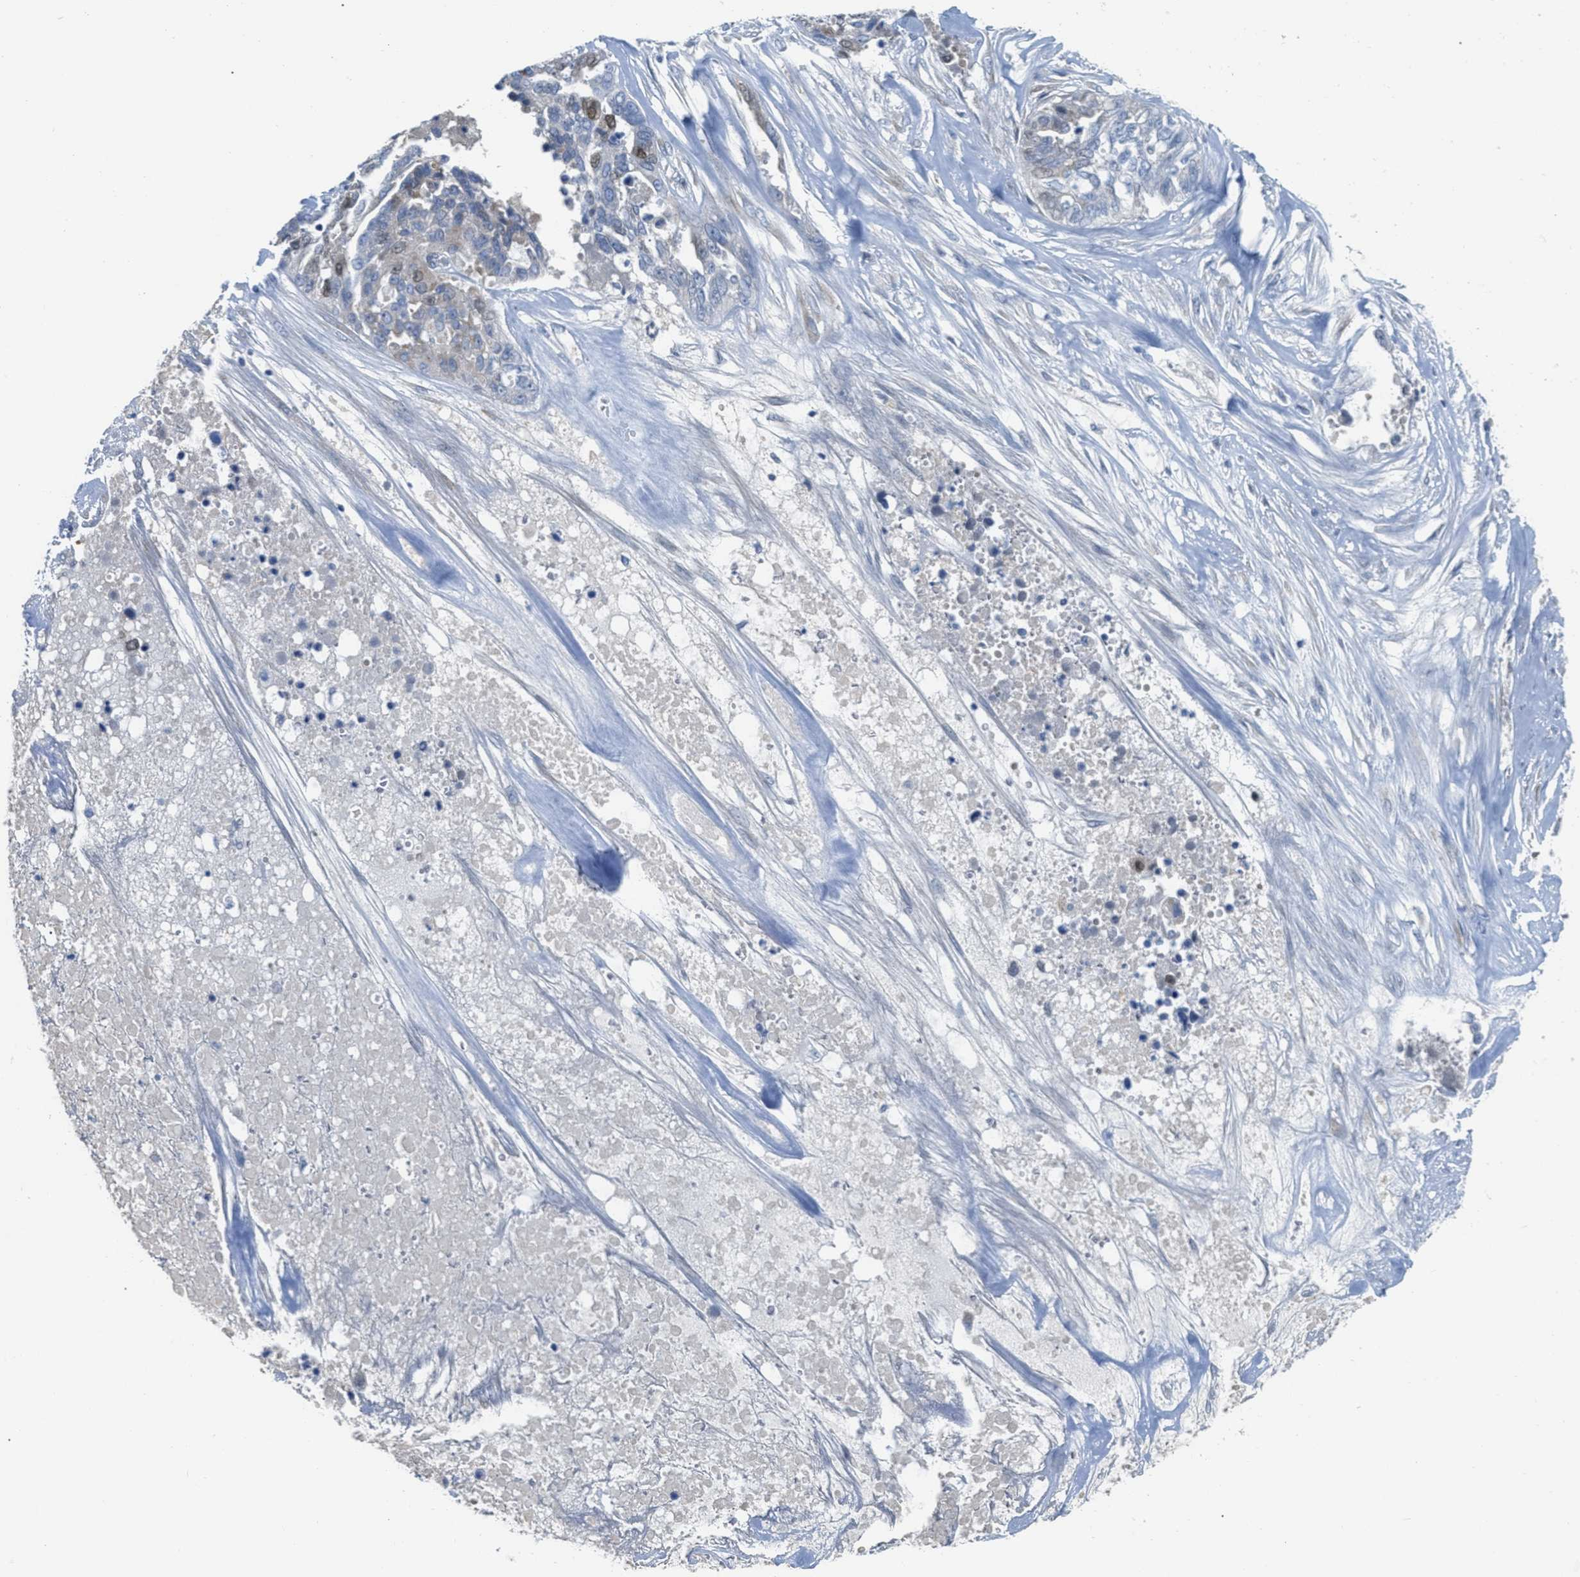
{"staining": {"intensity": "moderate", "quantity": "<25%", "location": "nuclear"}, "tissue": "ovarian cancer", "cell_type": "Tumor cells", "image_type": "cancer", "snomed": [{"axis": "morphology", "description": "Cystadenocarcinoma, serous, NOS"}, {"axis": "topography", "description": "Ovary"}], "caption": "A high-resolution photomicrograph shows immunohistochemistry (IHC) staining of ovarian serous cystadenocarcinoma, which demonstrates moderate nuclear expression in about <25% of tumor cells.", "gene": "ORC6", "patient": {"sex": "female", "age": 44}}